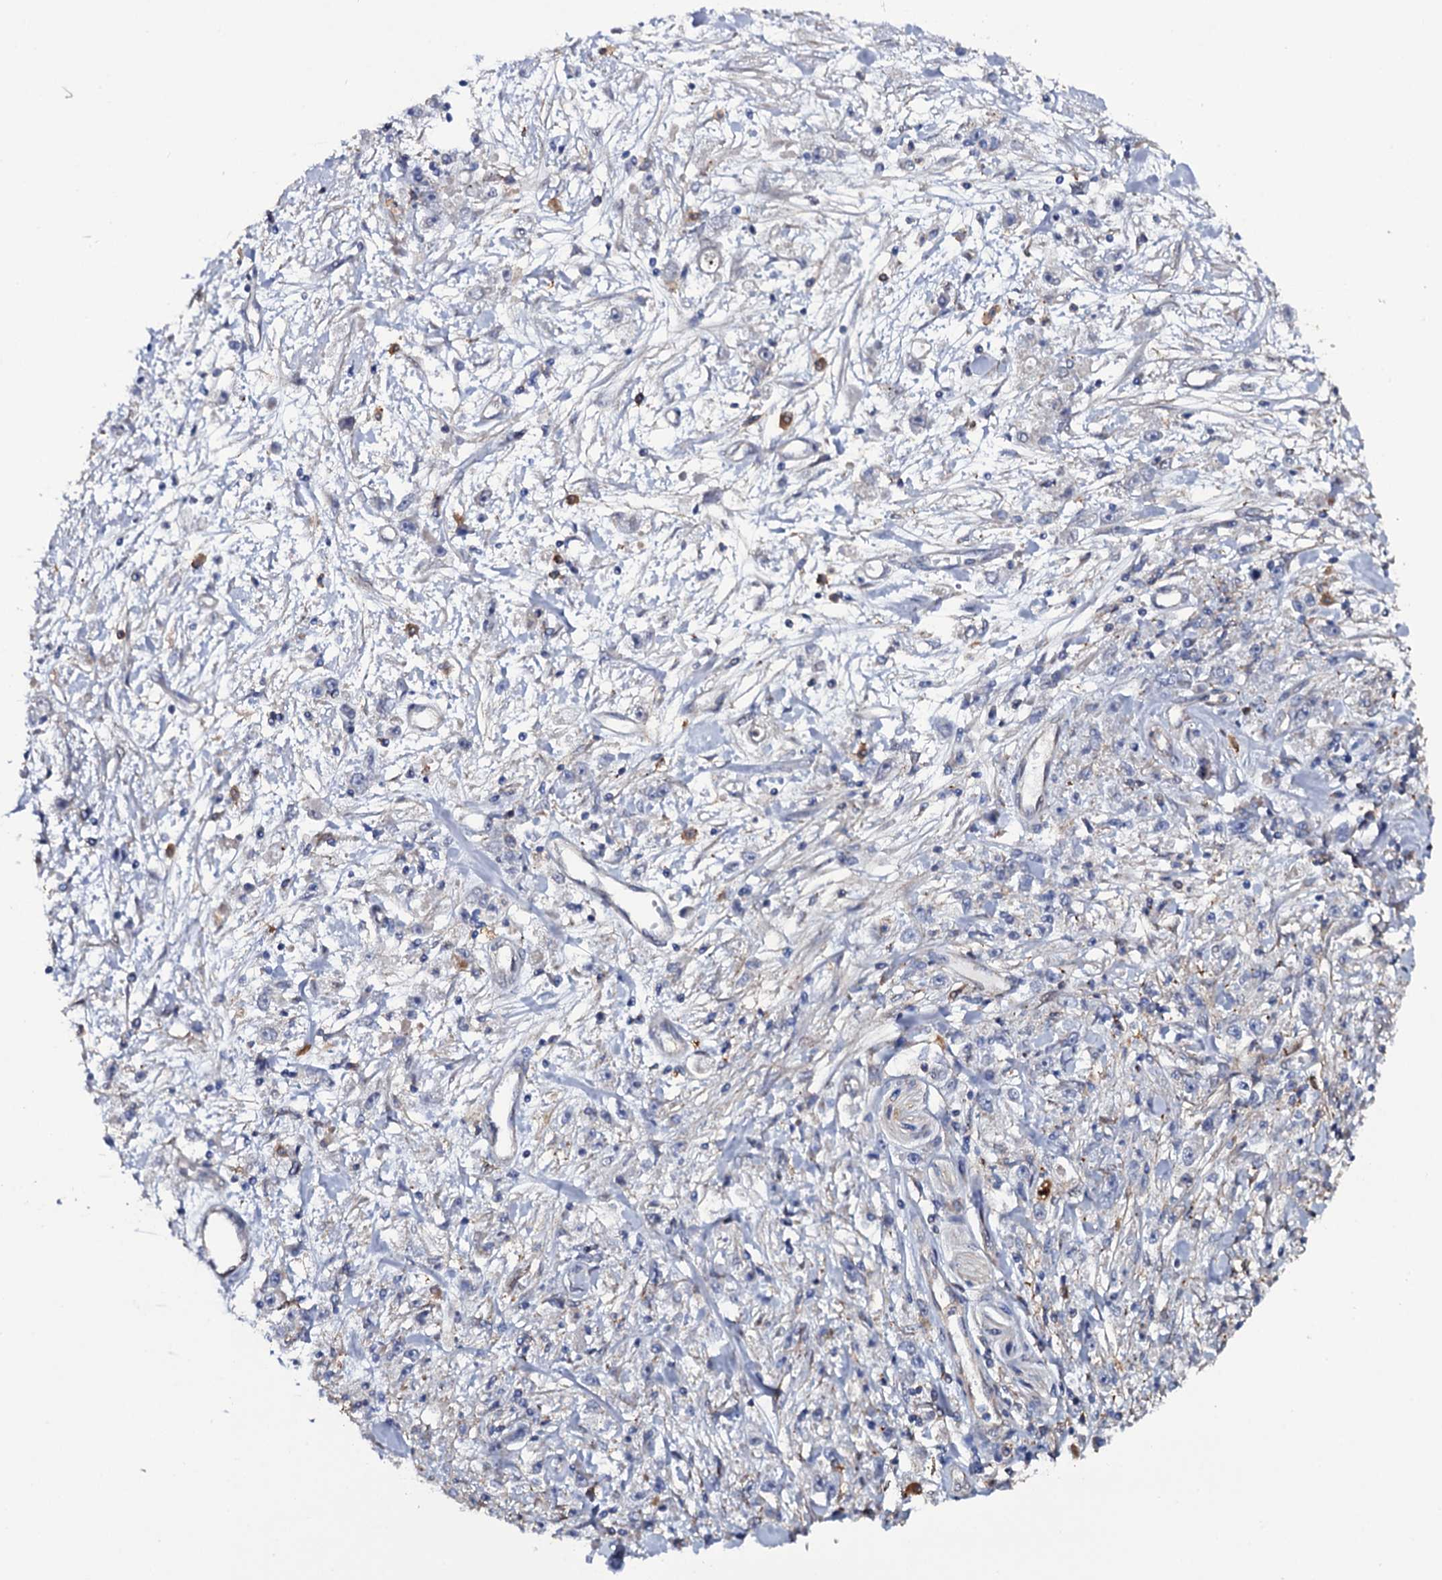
{"staining": {"intensity": "negative", "quantity": "none", "location": "none"}, "tissue": "stomach cancer", "cell_type": "Tumor cells", "image_type": "cancer", "snomed": [{"axis": "morphology", "description": "Adenocarcinoma, NOS"}, {"axis": "topography", "description": "Stomach"}], "caption": "This is an immunohistochemistry (IHC) micrograph of human stomach adenocarcinoma. There is no expression in tumor cells.", "gene": "TTC23", "patient": {"sex": "female", "age": 59}}